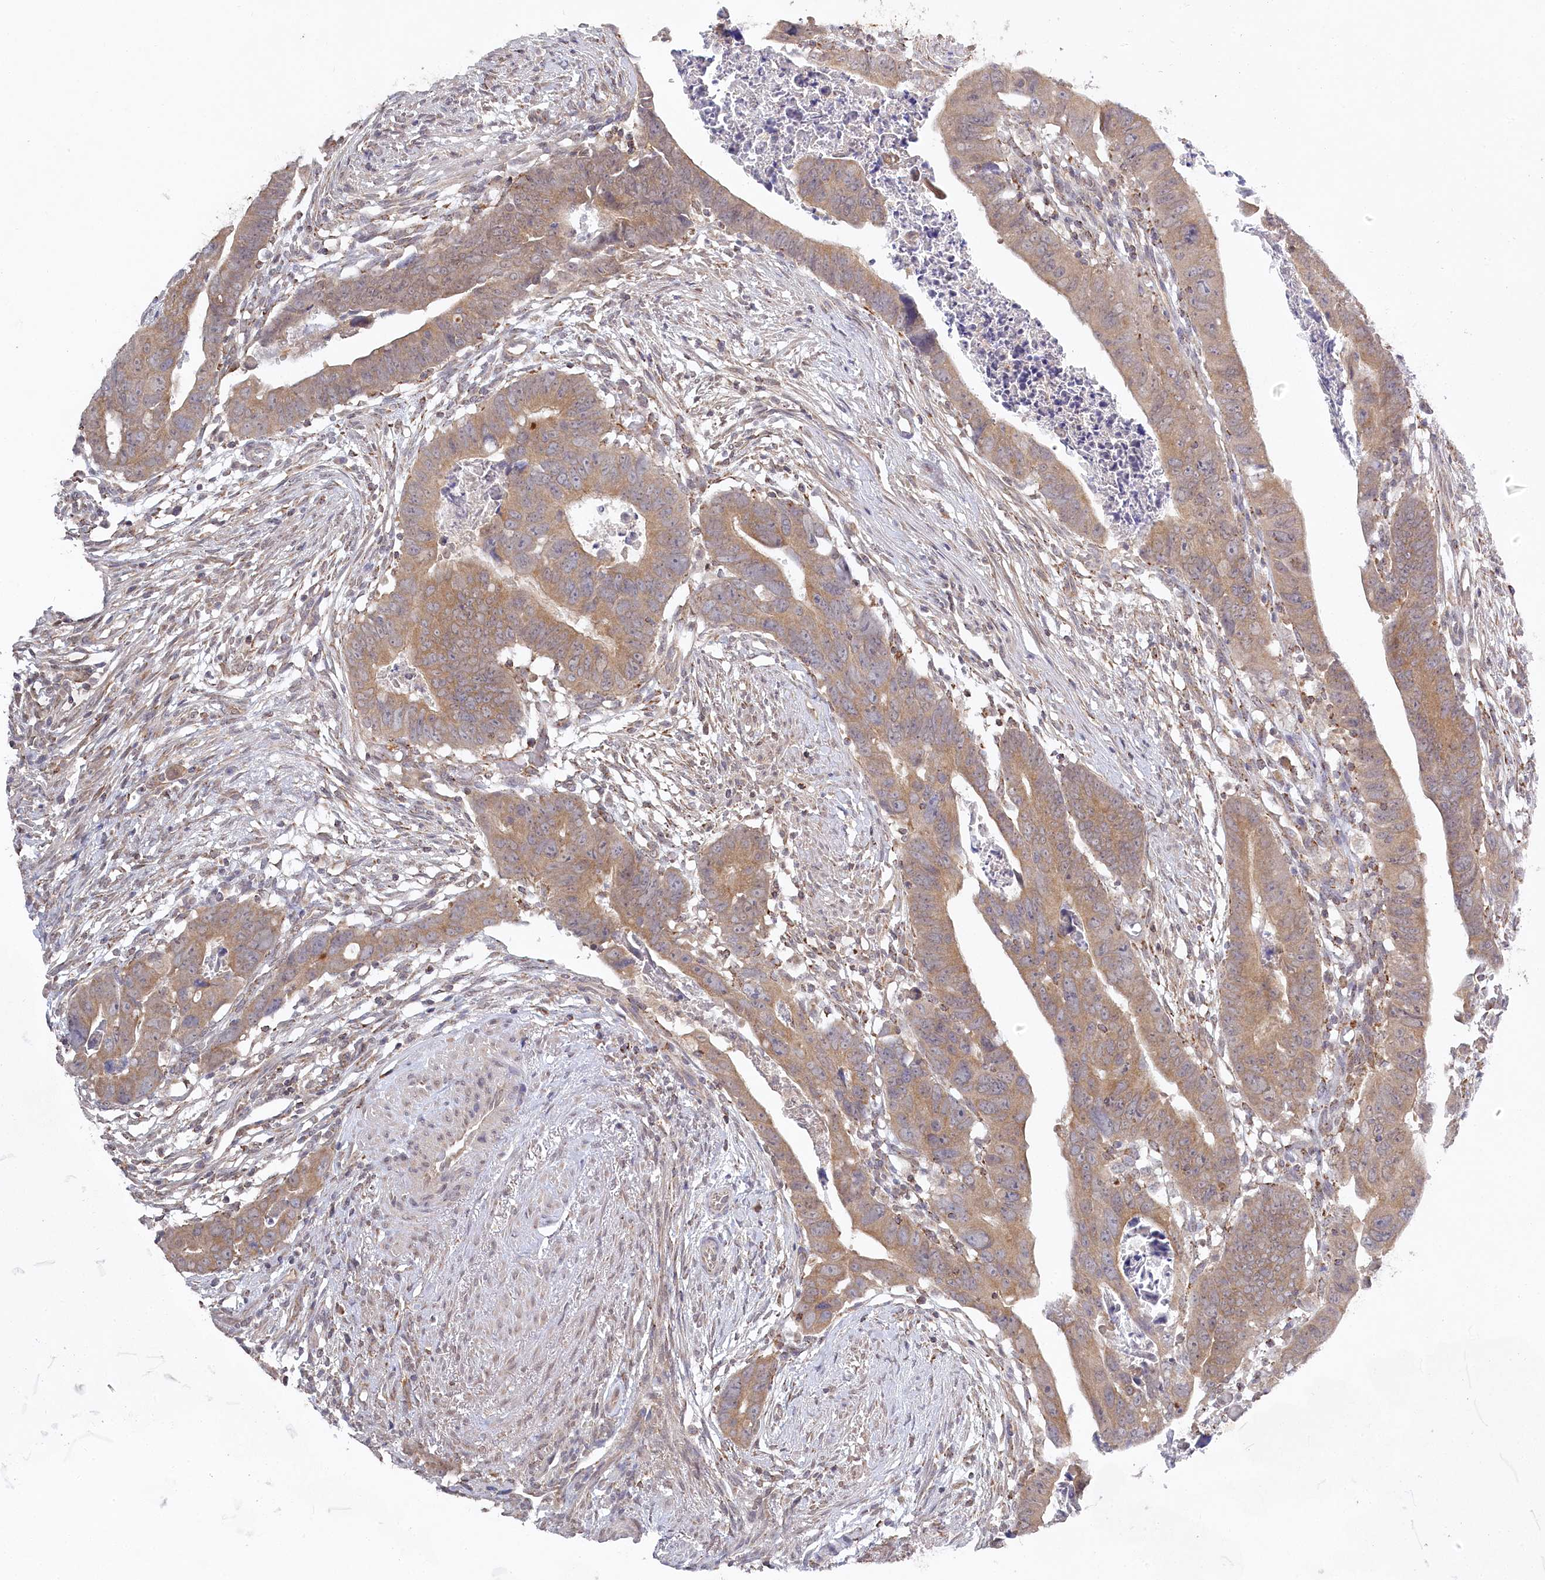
{"staining": {"intensity": "moderate", "quantity": ">75%", "location": "cytoplasmic/membranous"}, "tissue": "colorectal cancer", "cell_type": "Tumor cells", "image_type": "cancer", "snomed": [{"axis": "morphology", "description": "Adenocarcinoma, NOS"}, {"axis": "topography", "description": "Rectum"}], "caption": "Protein expression analysis of human colorectal cancer (adenocarcinoma) reveals moderate cytoplasmic/membranous positivity in about >75% of tumor cells. The staining was performed using DAB to visualize the protein expression in brown, while the nuclei were stained in blue with hematoxylin (Magnification: 20x).", "gene": "AAMDC", "patient": {"sex": "female", "age": 65}}